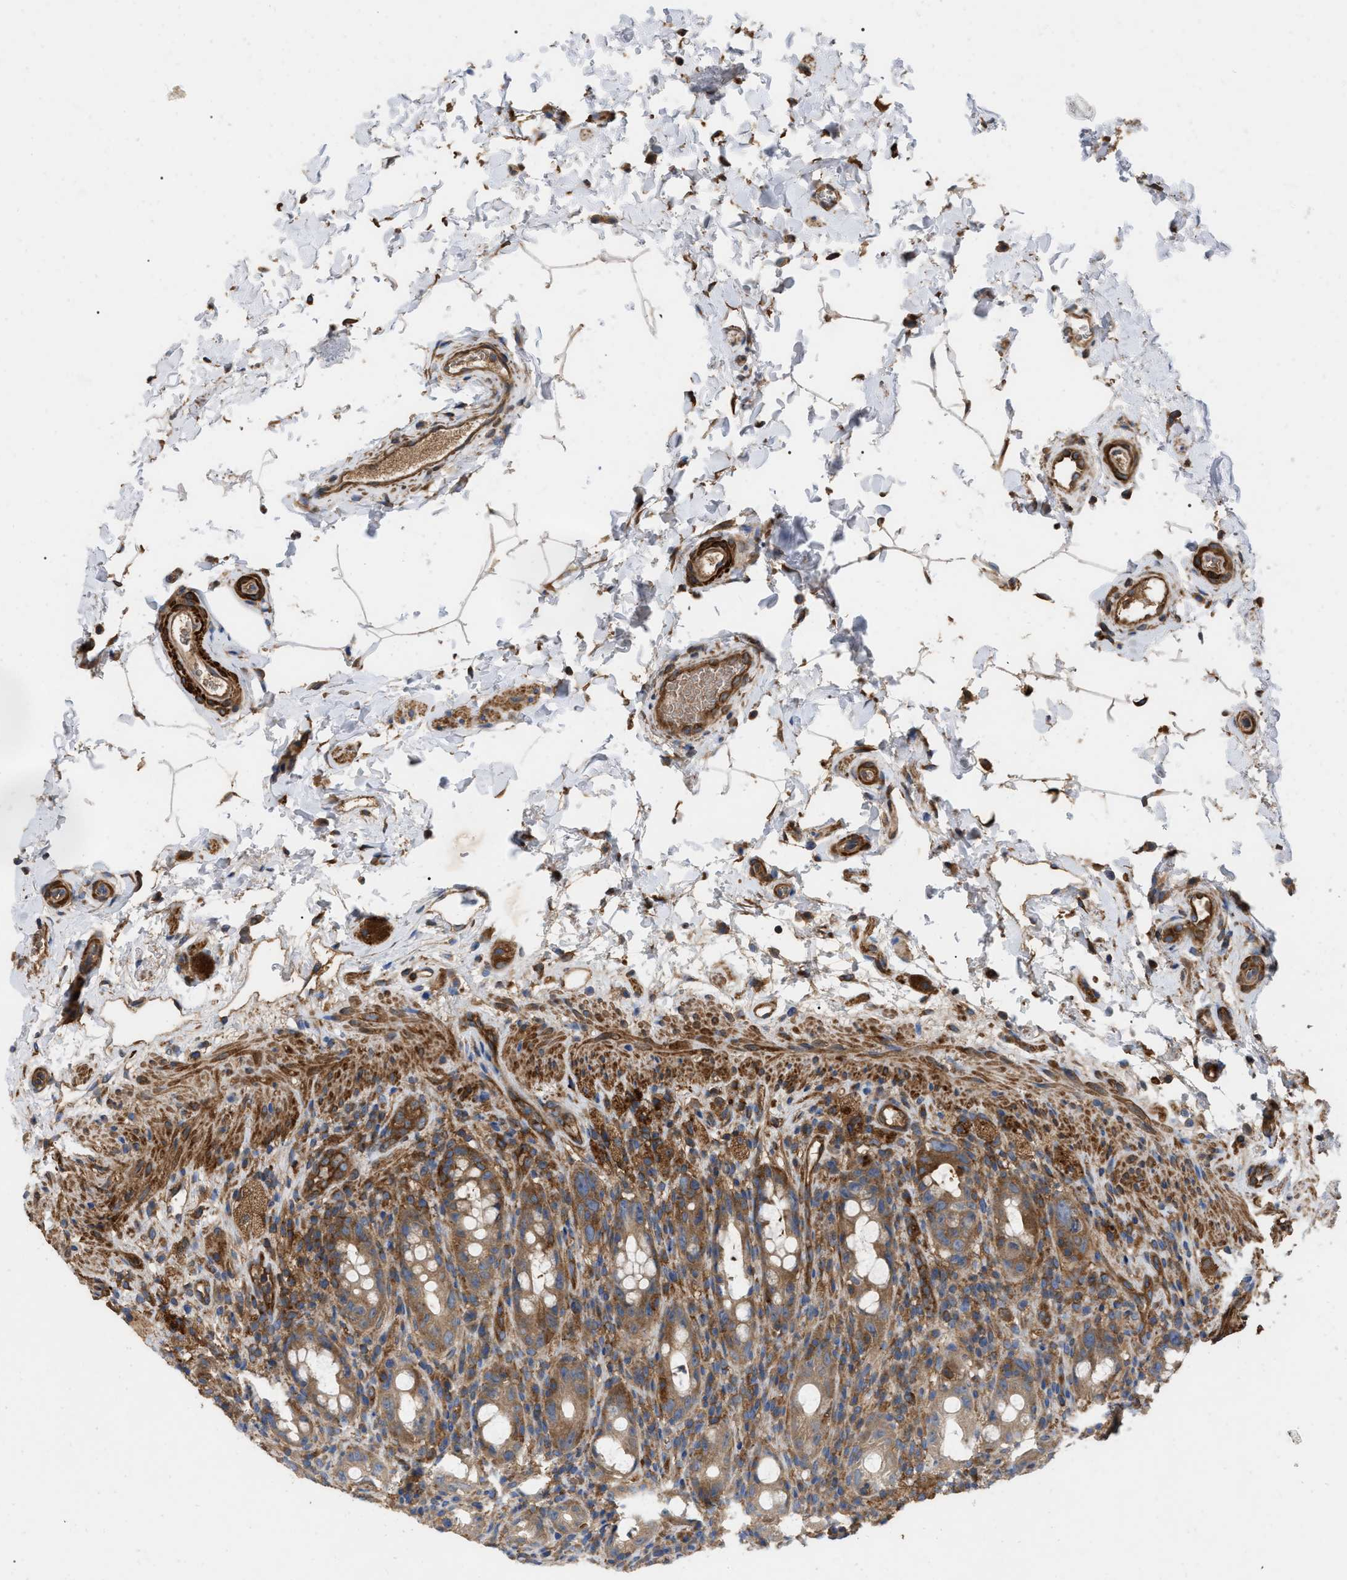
{"staining": {"intensity": "moderate", "quantity": ">75%", "location": "cytoplasmic/membranous"}, "tissue": "rectum", "cell_type": "Glandular cells", "image_type": "normal", "snomed": [{"axis": "morphology", "description": "Normal tissue, NOS"}, {"axis": "topography", "description": "Rectum"}], "caption": "Glandular cells exhibit moderate cytoplasmic/membranous positivity in about >75% of cells in unremarkable rectum. (DAB (3,3'-diaminobenzidine) IHC, brown staining for protein, blue staining for nuclei).", "gene": "RABEP1", "patient": {"sex": "male", "age": 44}}